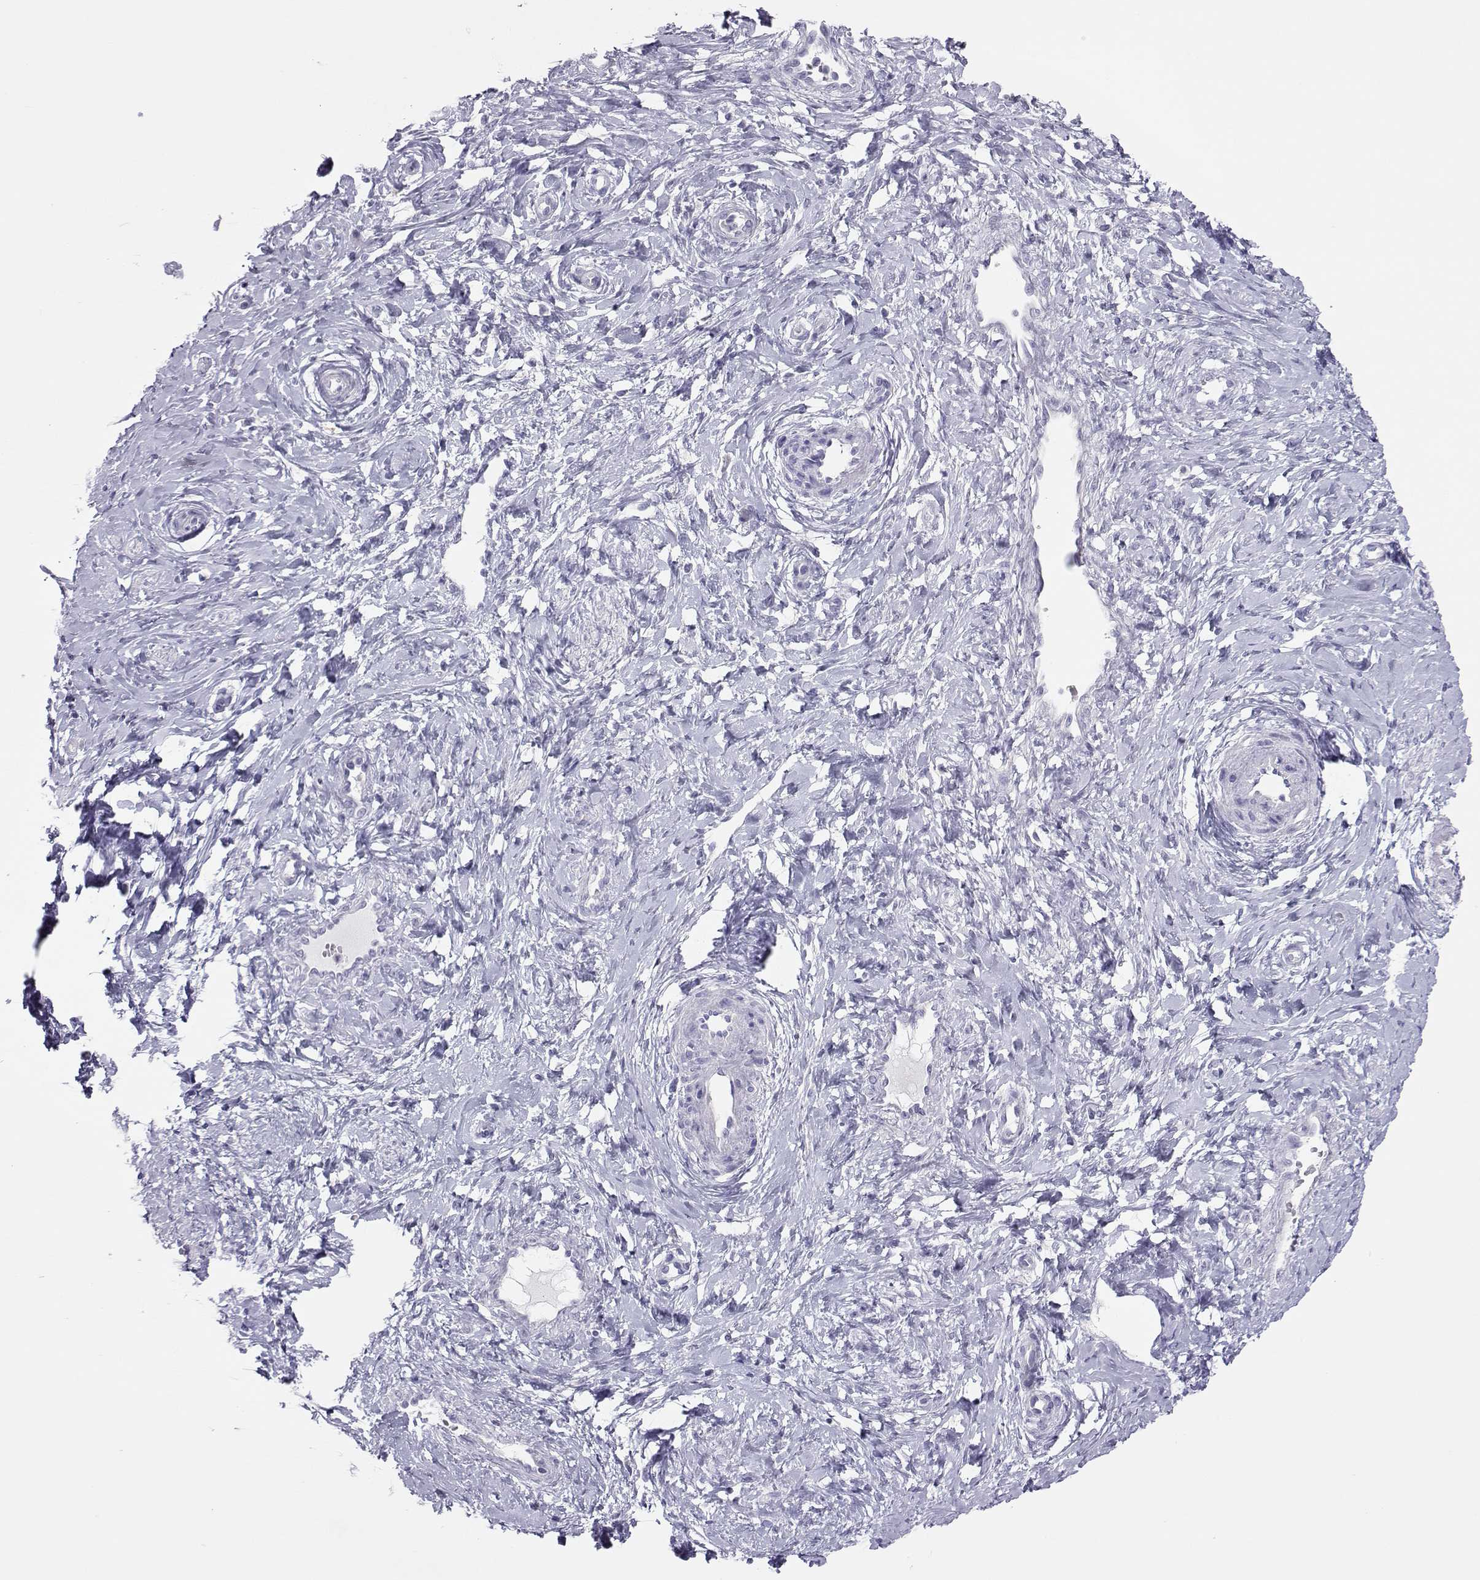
{"staining": {"intensity": "moderate", "quantity": "25%-75%", "location": "cytoplasmic/membranous"}, "tissue": "cervix", "cell_type": "Glandular cells", "image_type": "normal", "snomed": [{"axis": "morphology", "description": "Normal tissue, NOS"}, {"axis": "topography", "description": "Cervix"}], "caption": "Cervix stained for a protein shows moderate cytoplasmic/membranous positivity in glandular cells. Nuclei are stained in blue.", "gene": "TRPM7", "patient": {"sex": "female", "age": 37}}